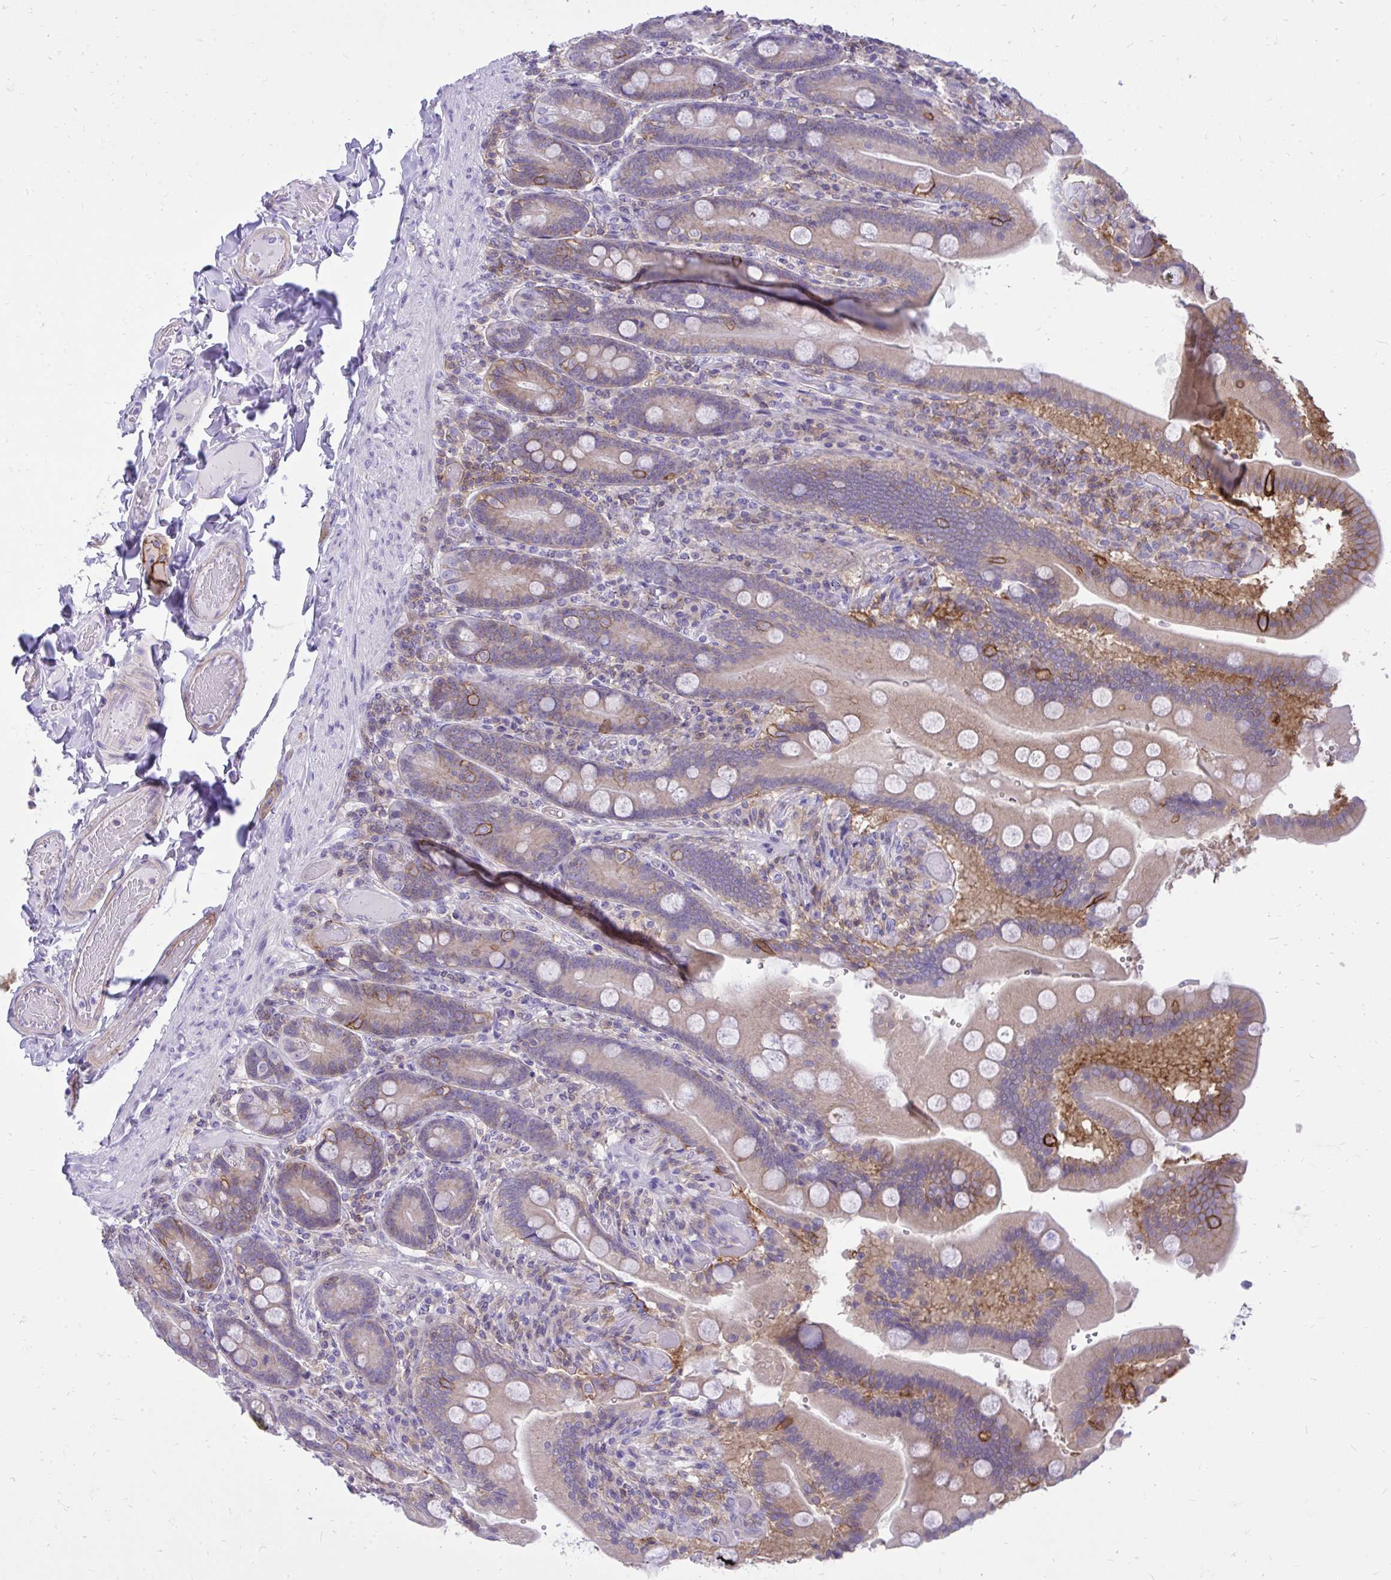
{"staining": {"intensity": "weak", "quantity": "25%-75%", "location": "cytoplasmic/membranous"}, "tissue": "duodenum", "cell_type": "Glandular cells", "image_type": "normal", "snomed": [{"axis": "morphology", "description": "Normal tissue, NOS"}, {"axis": "topography", "description": "Duodenum"}], "caption": "This image shows unremarkable duodenum stained with immunohistochemistry (IHC) to label a protein in brown. The cytoplasmic/membranous of glandular cells show weak positivity for the protein. Nuclei are counter-stained blue.", "gene": "GPRIN3", "patient": {"sex": "female", "age": 62}}